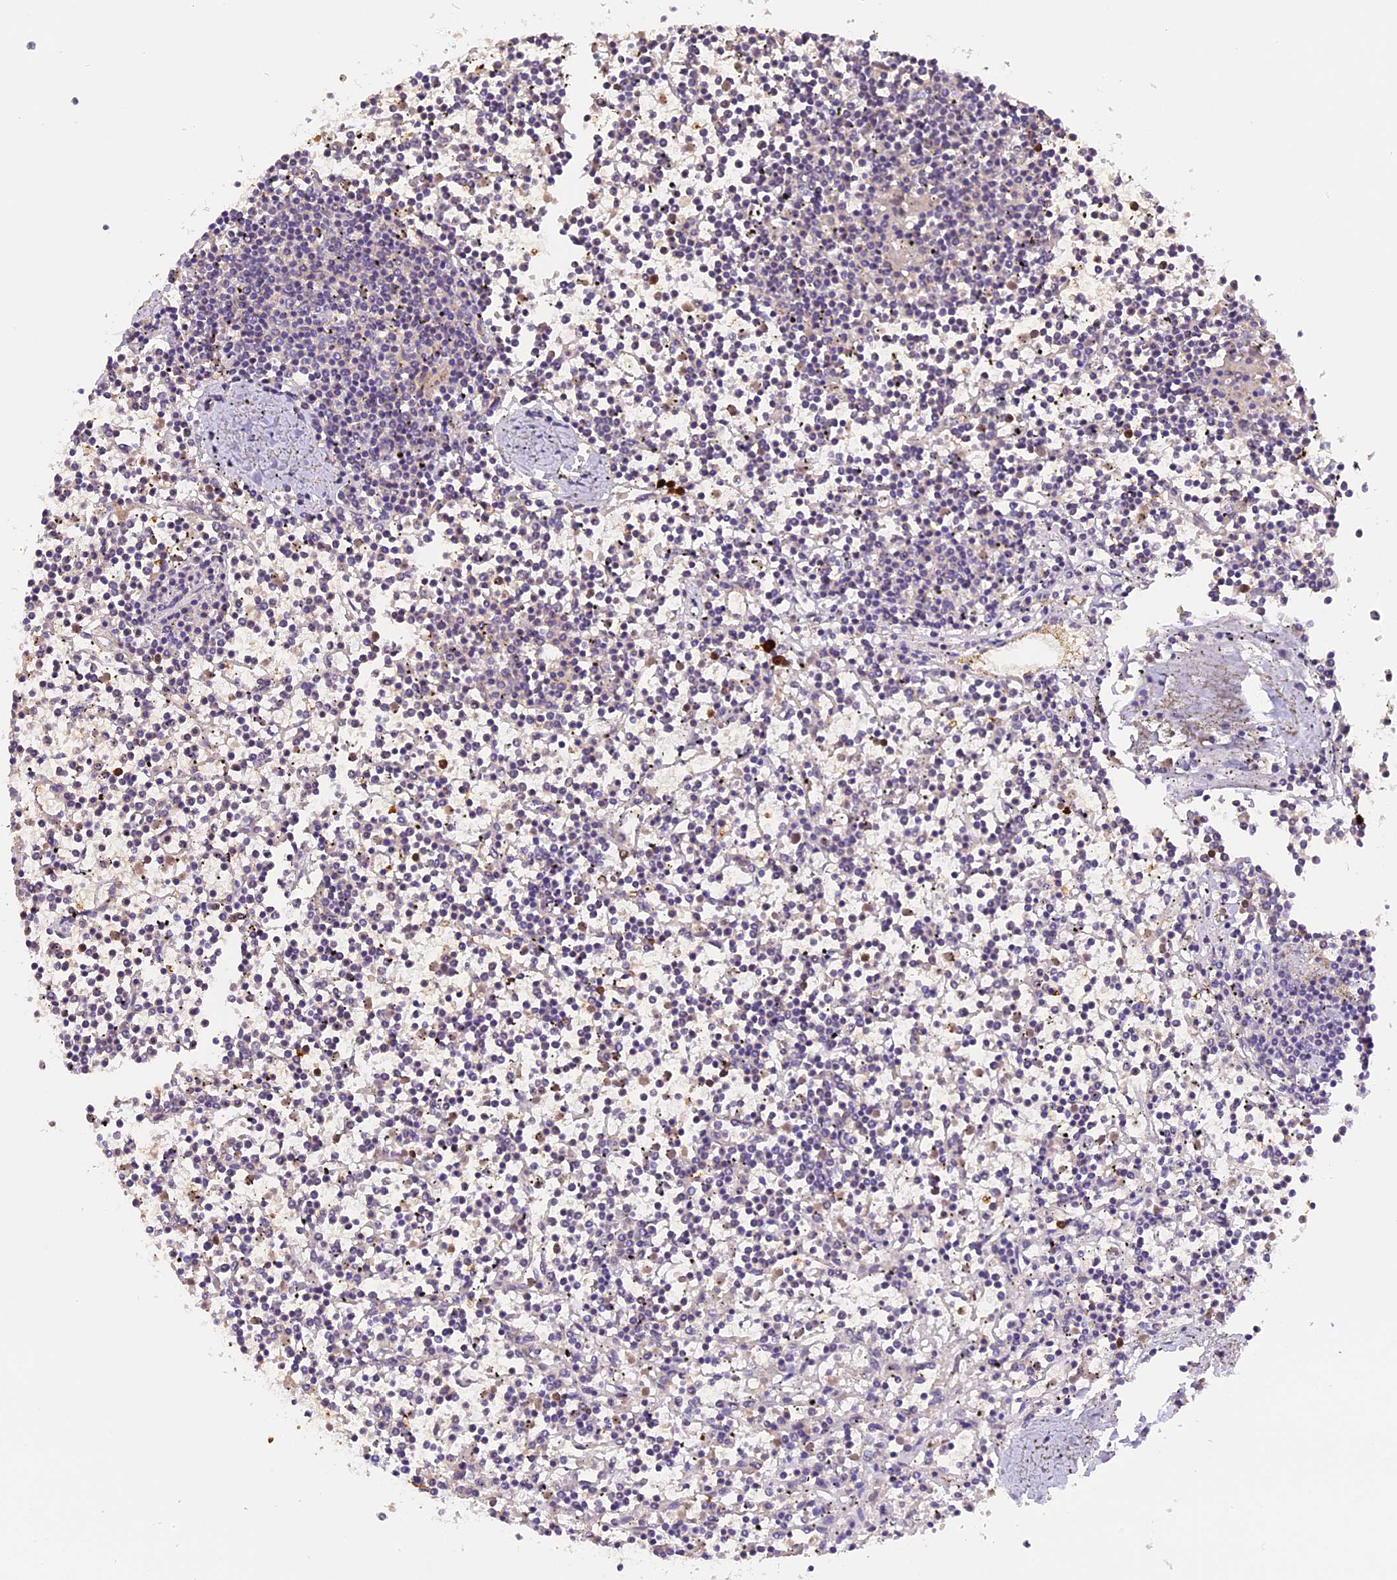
{"staining": {"intensity": "negative", "quantity": "none", "location": "none"}, "tissue": "lymphoma", "cell_type": "Tumor cells", "image_type": "cancer", "snomed": [{"axis": "morphology", "description": "Malignant lymphoma, non-Hodgkin's type, Low grade"}, {"axis": "topography", "description": "Spleen"}], "caption": "DAB immunohistochemical staining of human lymphoma demonstrates no significant expression in tumor cells.", "gene": "AHSP", "patient": {"sex": "female", "age": 19}}